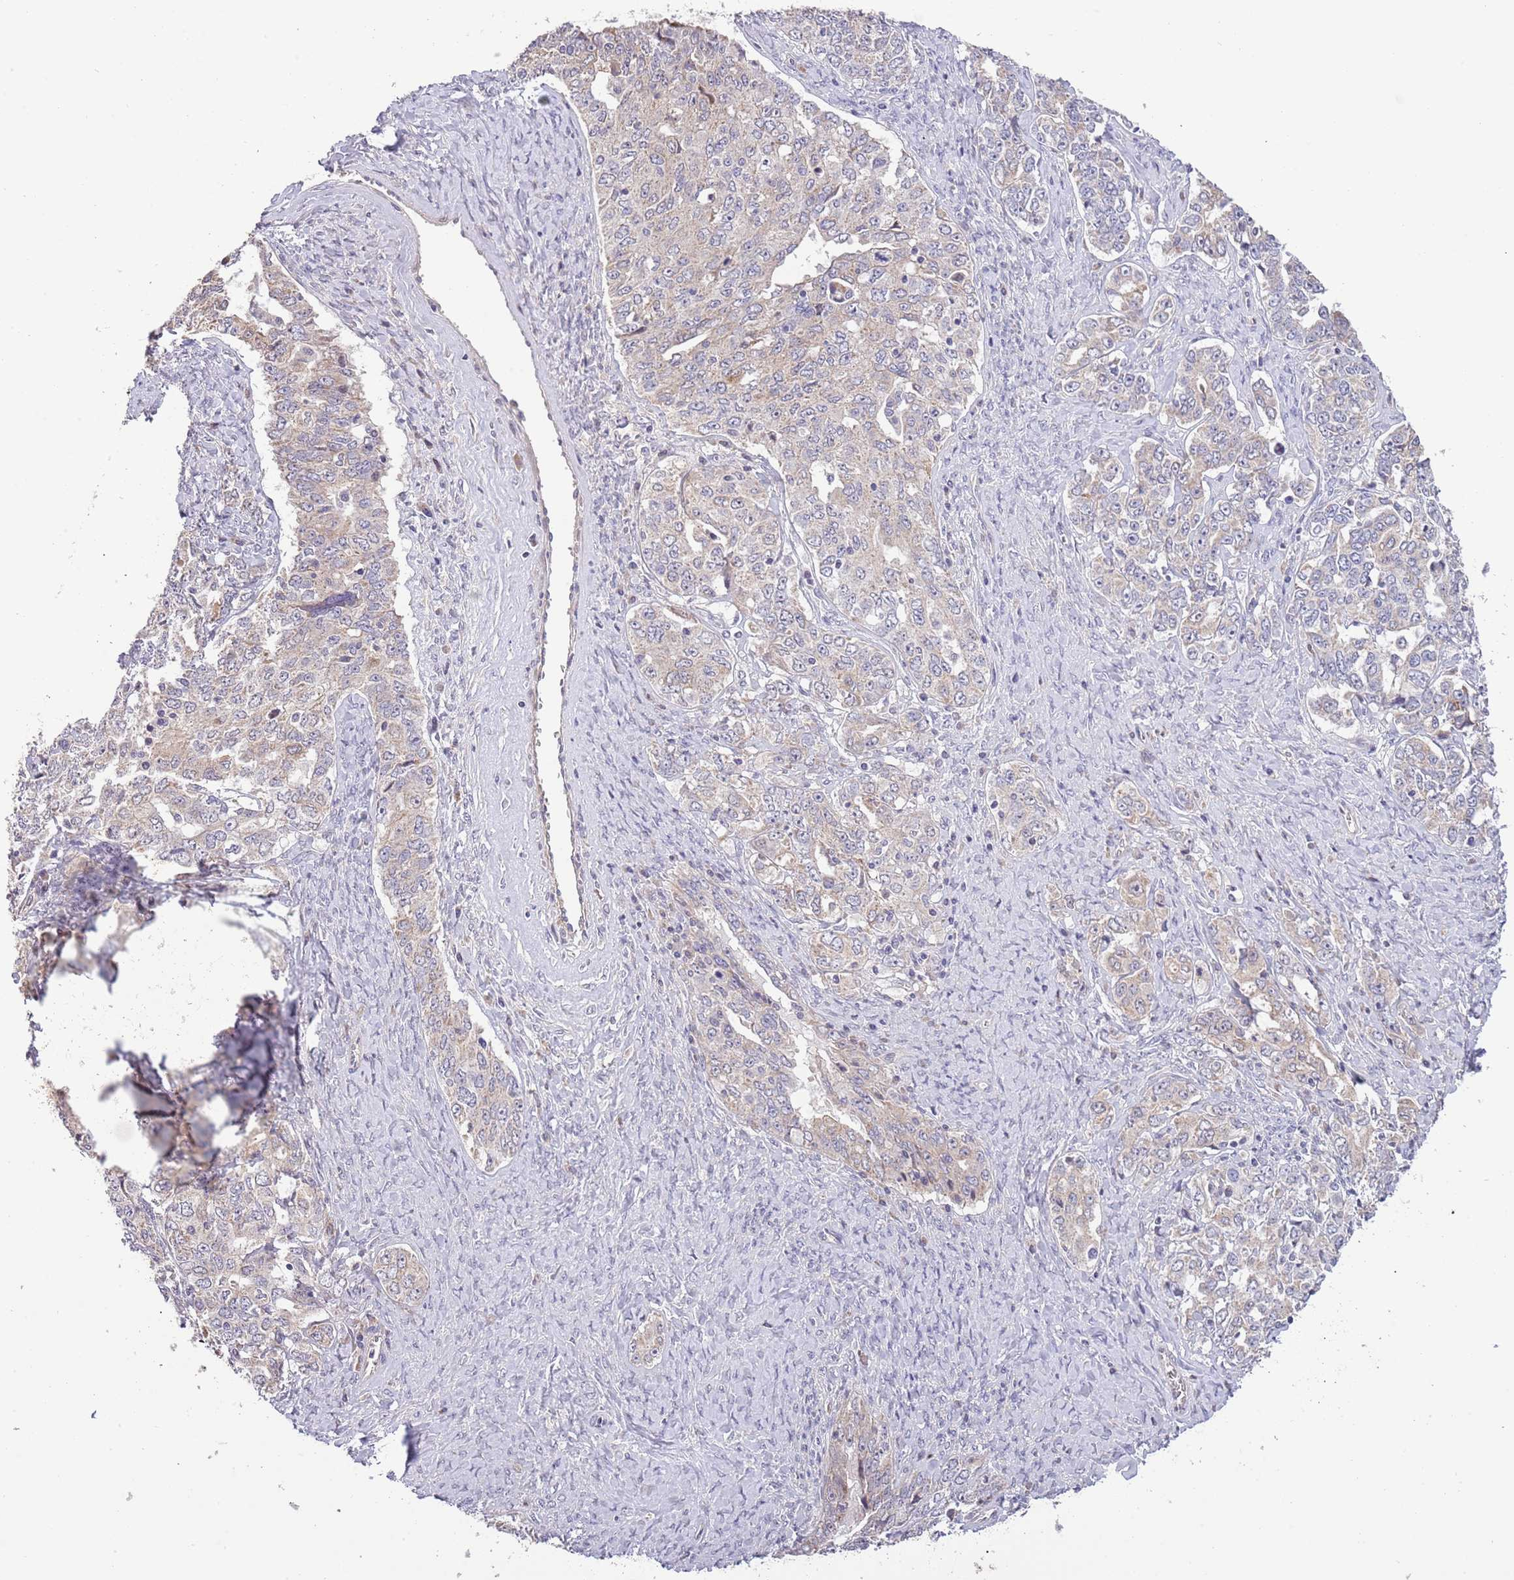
{"staining": {"intensity": "weak", "quantity": "25%-75%", "location": "cytoplasmic/membranous"}, "tissue": "ovarian cancer", "cell_type": "Tumor cells", "image_type": "cancer", "snomed": [{"axis": "morphology", "description": "Carcinoma, endometroid"}, {"axis": "topography", "description": "Ovary"}], "caption": "This micrograph exhibits IHC staining of ovarian endometroid carcinoma, with low weak cytoplasmic/membranous positivity in approximately 25%-75% of tumor cells.", "gene": "LIPJ", "patient": {"sex": "female", "age": 62}}